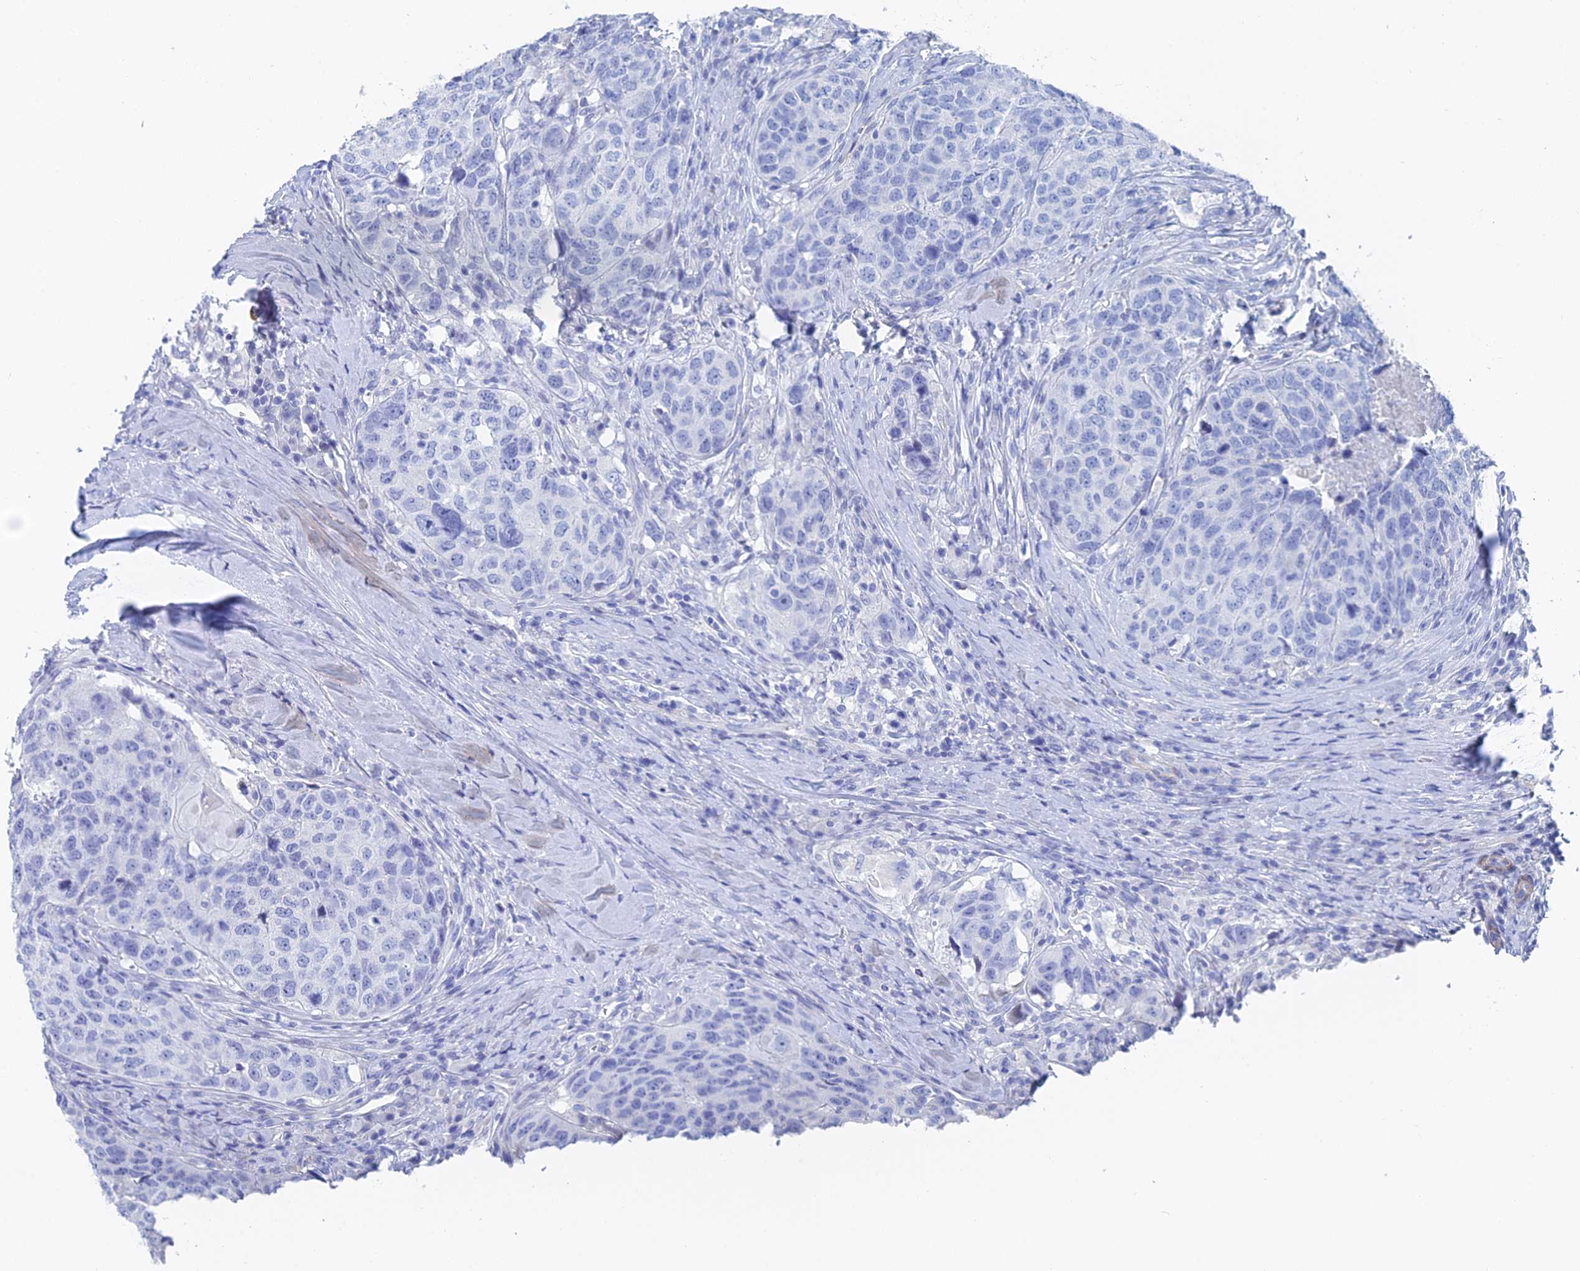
{"staining": {"intensity": "negative", "quantity": "none", "location": "none"}, "tissue": "head and neck cancer", "cell_type": "Tumor cells", "image_type": "cancer", "snomed": [{"axis": "morphology", "description": "Squamous cell carcinoma, NOS"}, {"axis": "topography", "description": "Head-Neck"}], "caption": "Tumor cells are negative for protein expression in human head and neck cancer.", "gene": "KCNK18", "patient": {"sex": "male", "age": 66}}